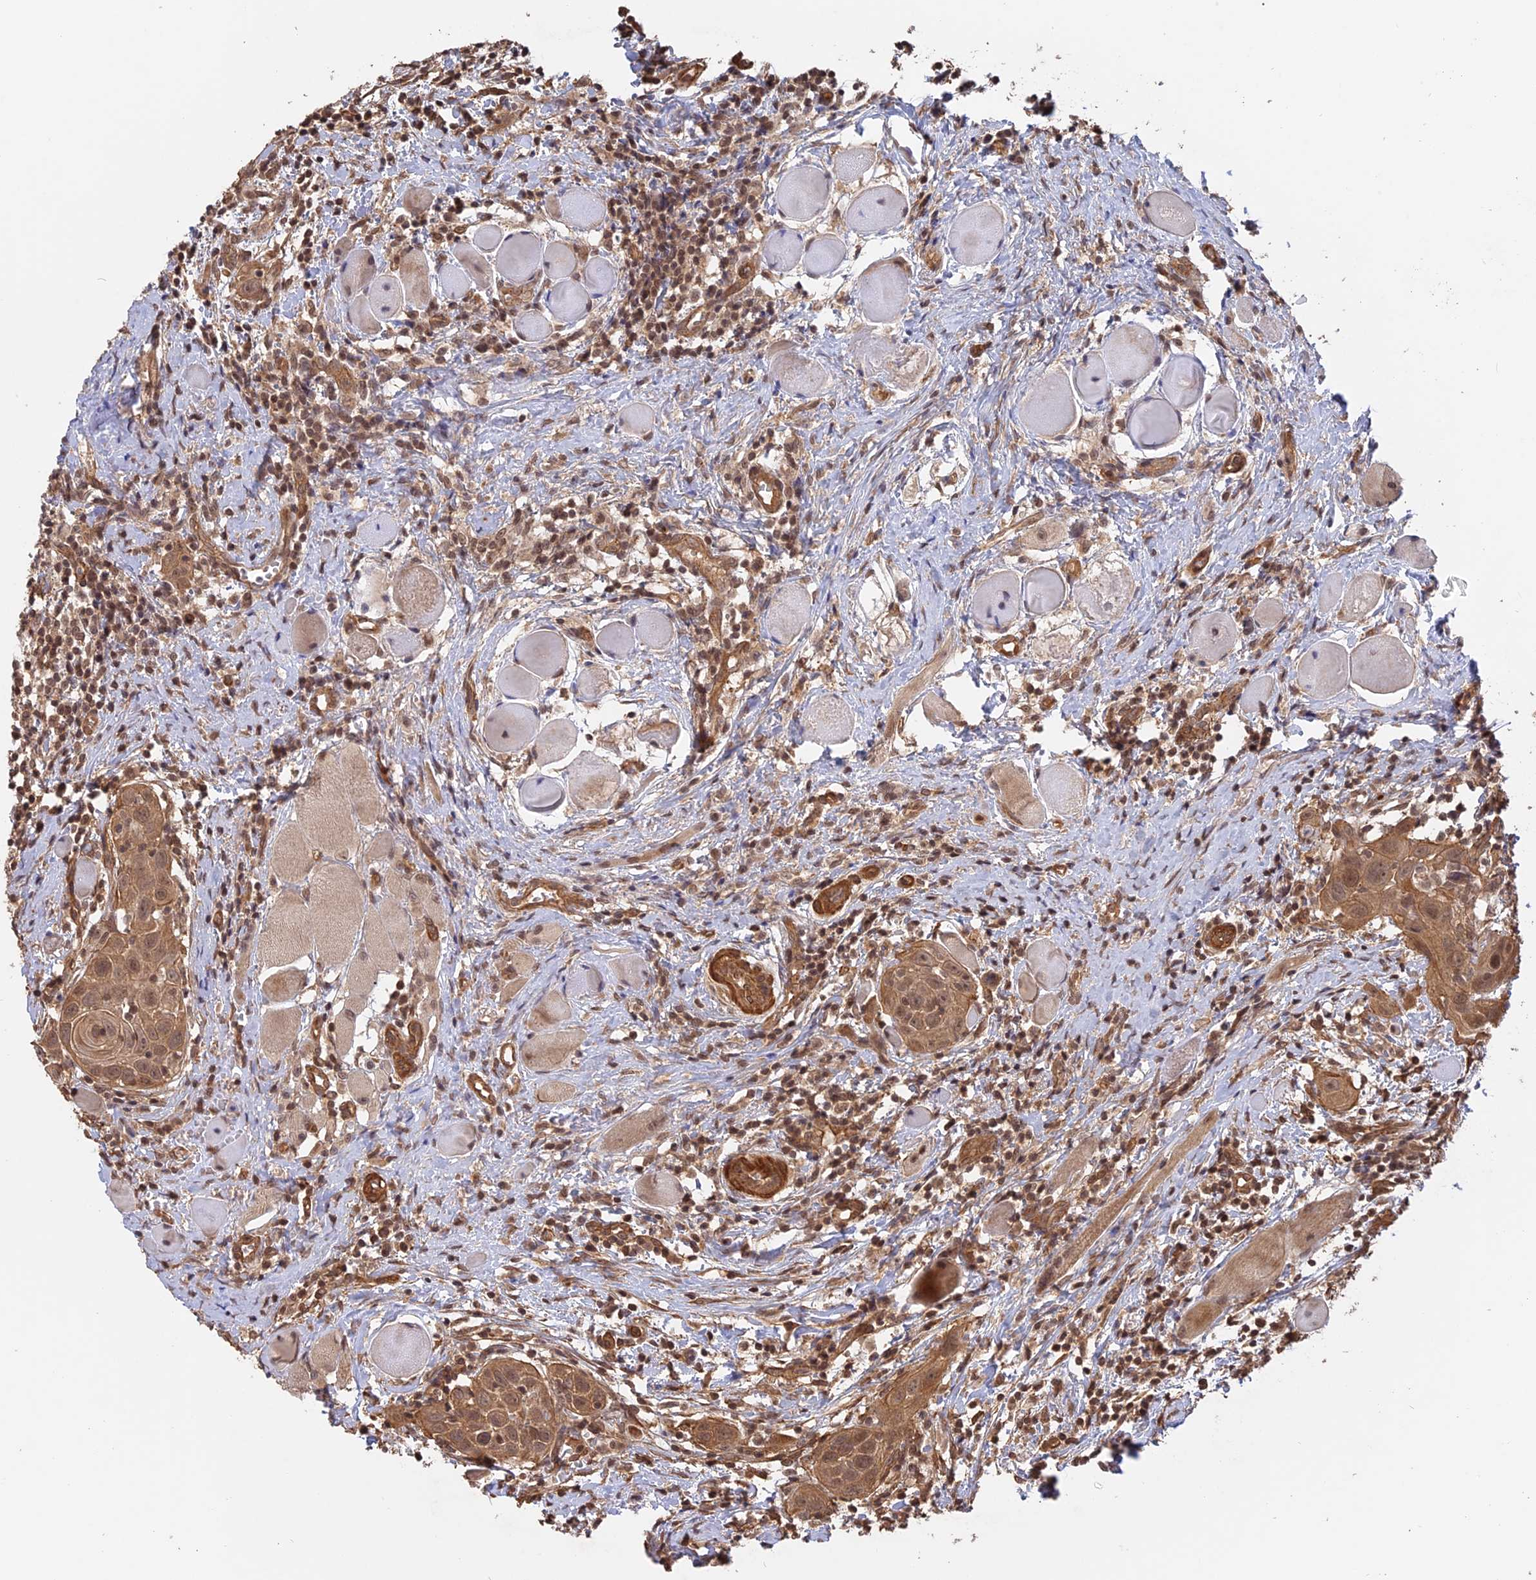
{"staining": {"intensity": "moderate", "quantity": ">75%", "location": "cytoplasmic/membranous"}, "tissue": "head and neck cancer", "cell_type": "Tumor cells", "image_type": "cancer", "snomed": [{"axis": "morphology", "description": "Squamous cell carcinoma, NOS"}, {"axis": "topography", "description": "Oral tissue"}, {"axis": "topography", "description": "Head-Neck"}], "caption": "This is a photomicrograph of immunohistochemistry staining of head and neck cancer, which shows moderate staining in the cytoplasmic/membranous of tumor cells.", "gene": "CCDC174", "patient": {"sex": "female", "age": 50}}